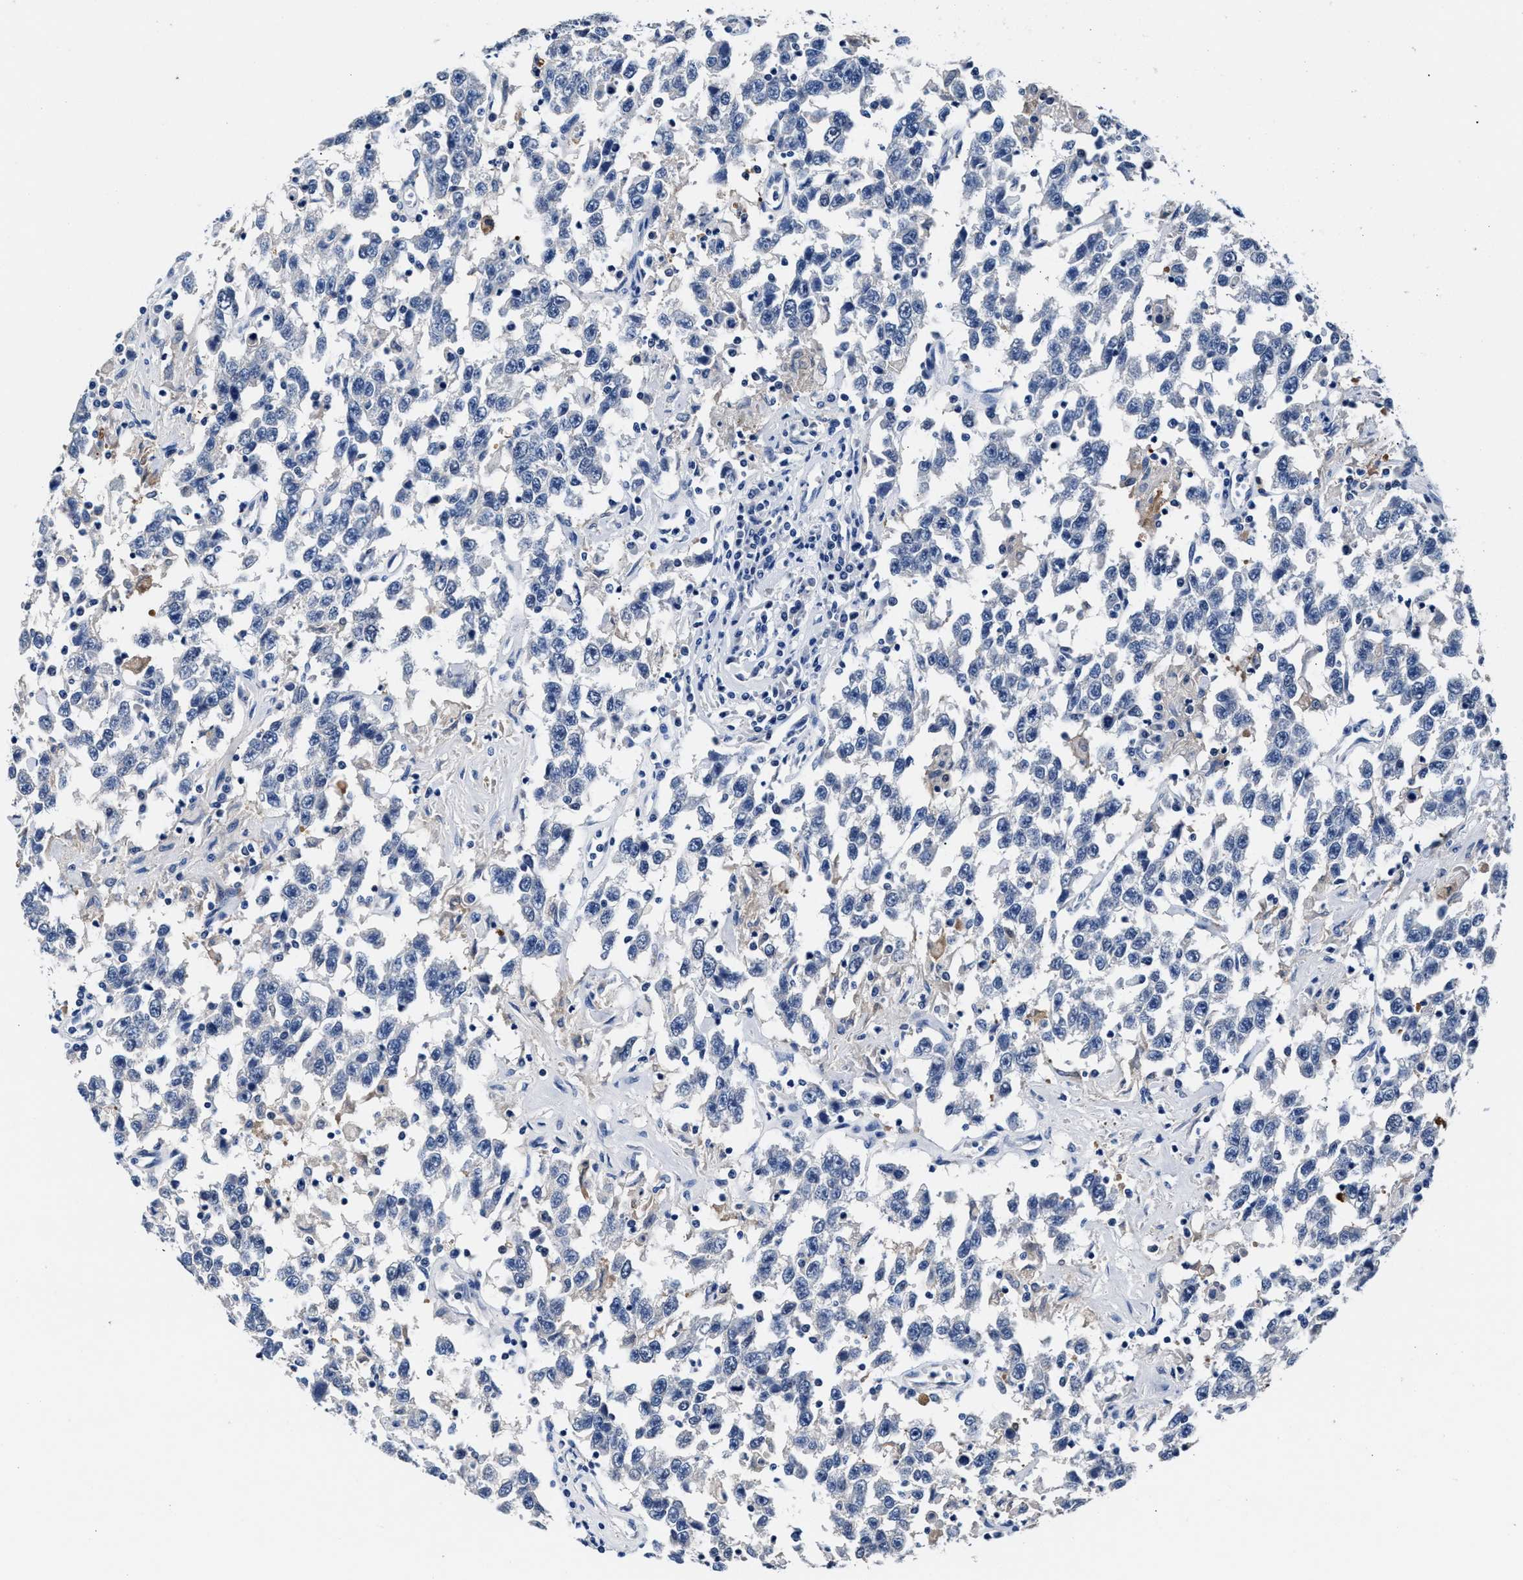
{"staining": {"intensity": "negative", "quantity": "none", "location": "none"}, "tissue": "testis cancer", "cell_type": "Tumor cells", "image_type": "cancer", "snomed": [{"axis": "morphology", "description": "Seminoma, NOS"}, {"axis": "topography", "description": "Testis"}], "caption": "A histopathology image of seminoma (testis) stained for a protein reveals no brown staining in tumor cells.", "gene": "GSTM1", "patient": {"sex": "male", "age": 41}}